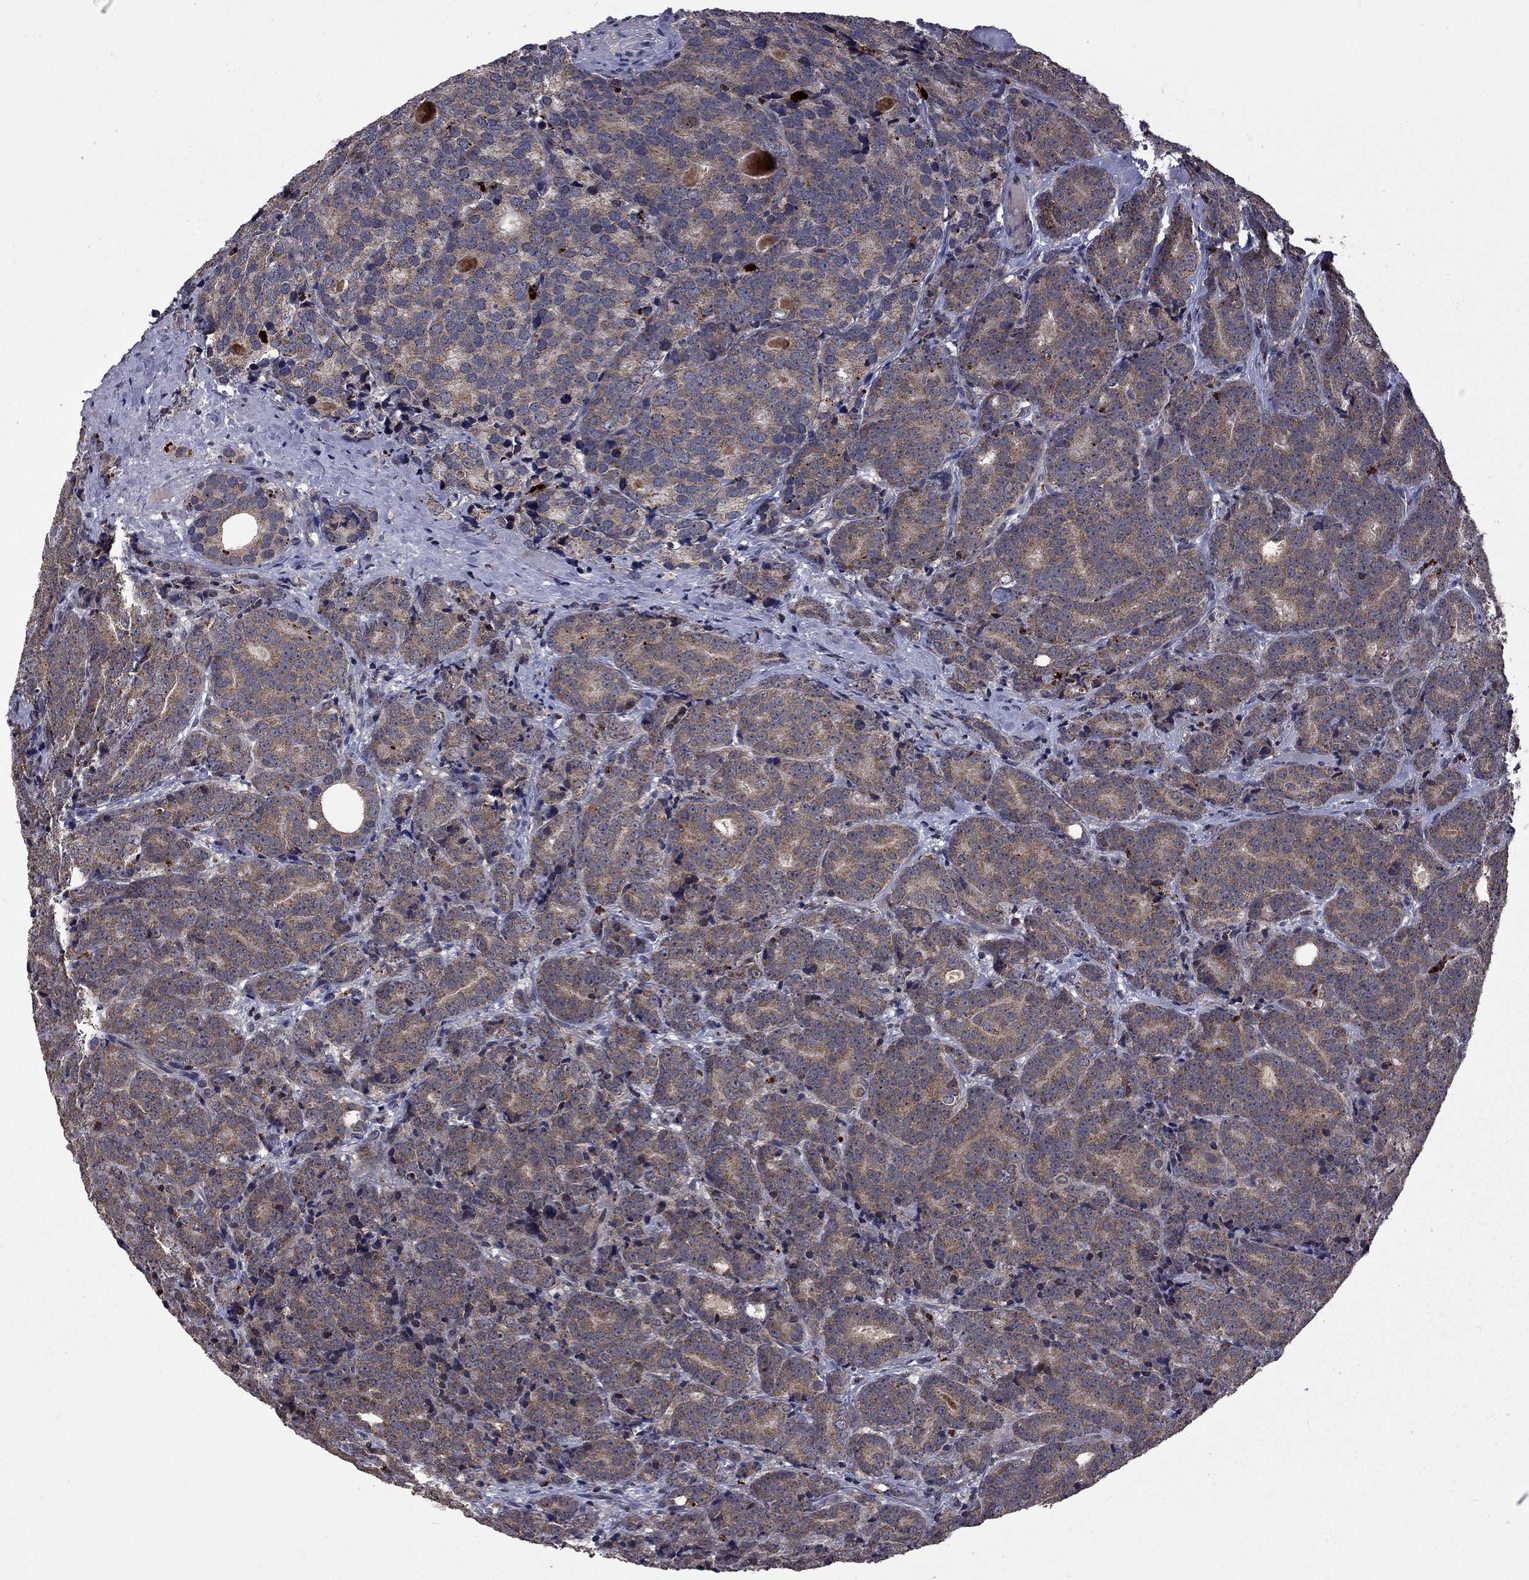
{"staining": {"intensity": "moderate", "quantity": "25%-75%", "location": "cytoplasmic/membranous"}, "tissue": "prostate cancer", "cell_type": "Tumor cells", "image_type": "cancer", "snomed": [{"axis": "morphology", "description": "Adenocarcinoma, NOS"}, {"axis": "topography", "description": "Prostate"}], "caption": "Protein staining demonstrates moderate cytoplasmic/membranous staining in approximately 25%-75% of tumor cells in prostate cancer (adenocarcinoma).", "gene": "IPP", "patient": {"sex": "male", "age": 71}}